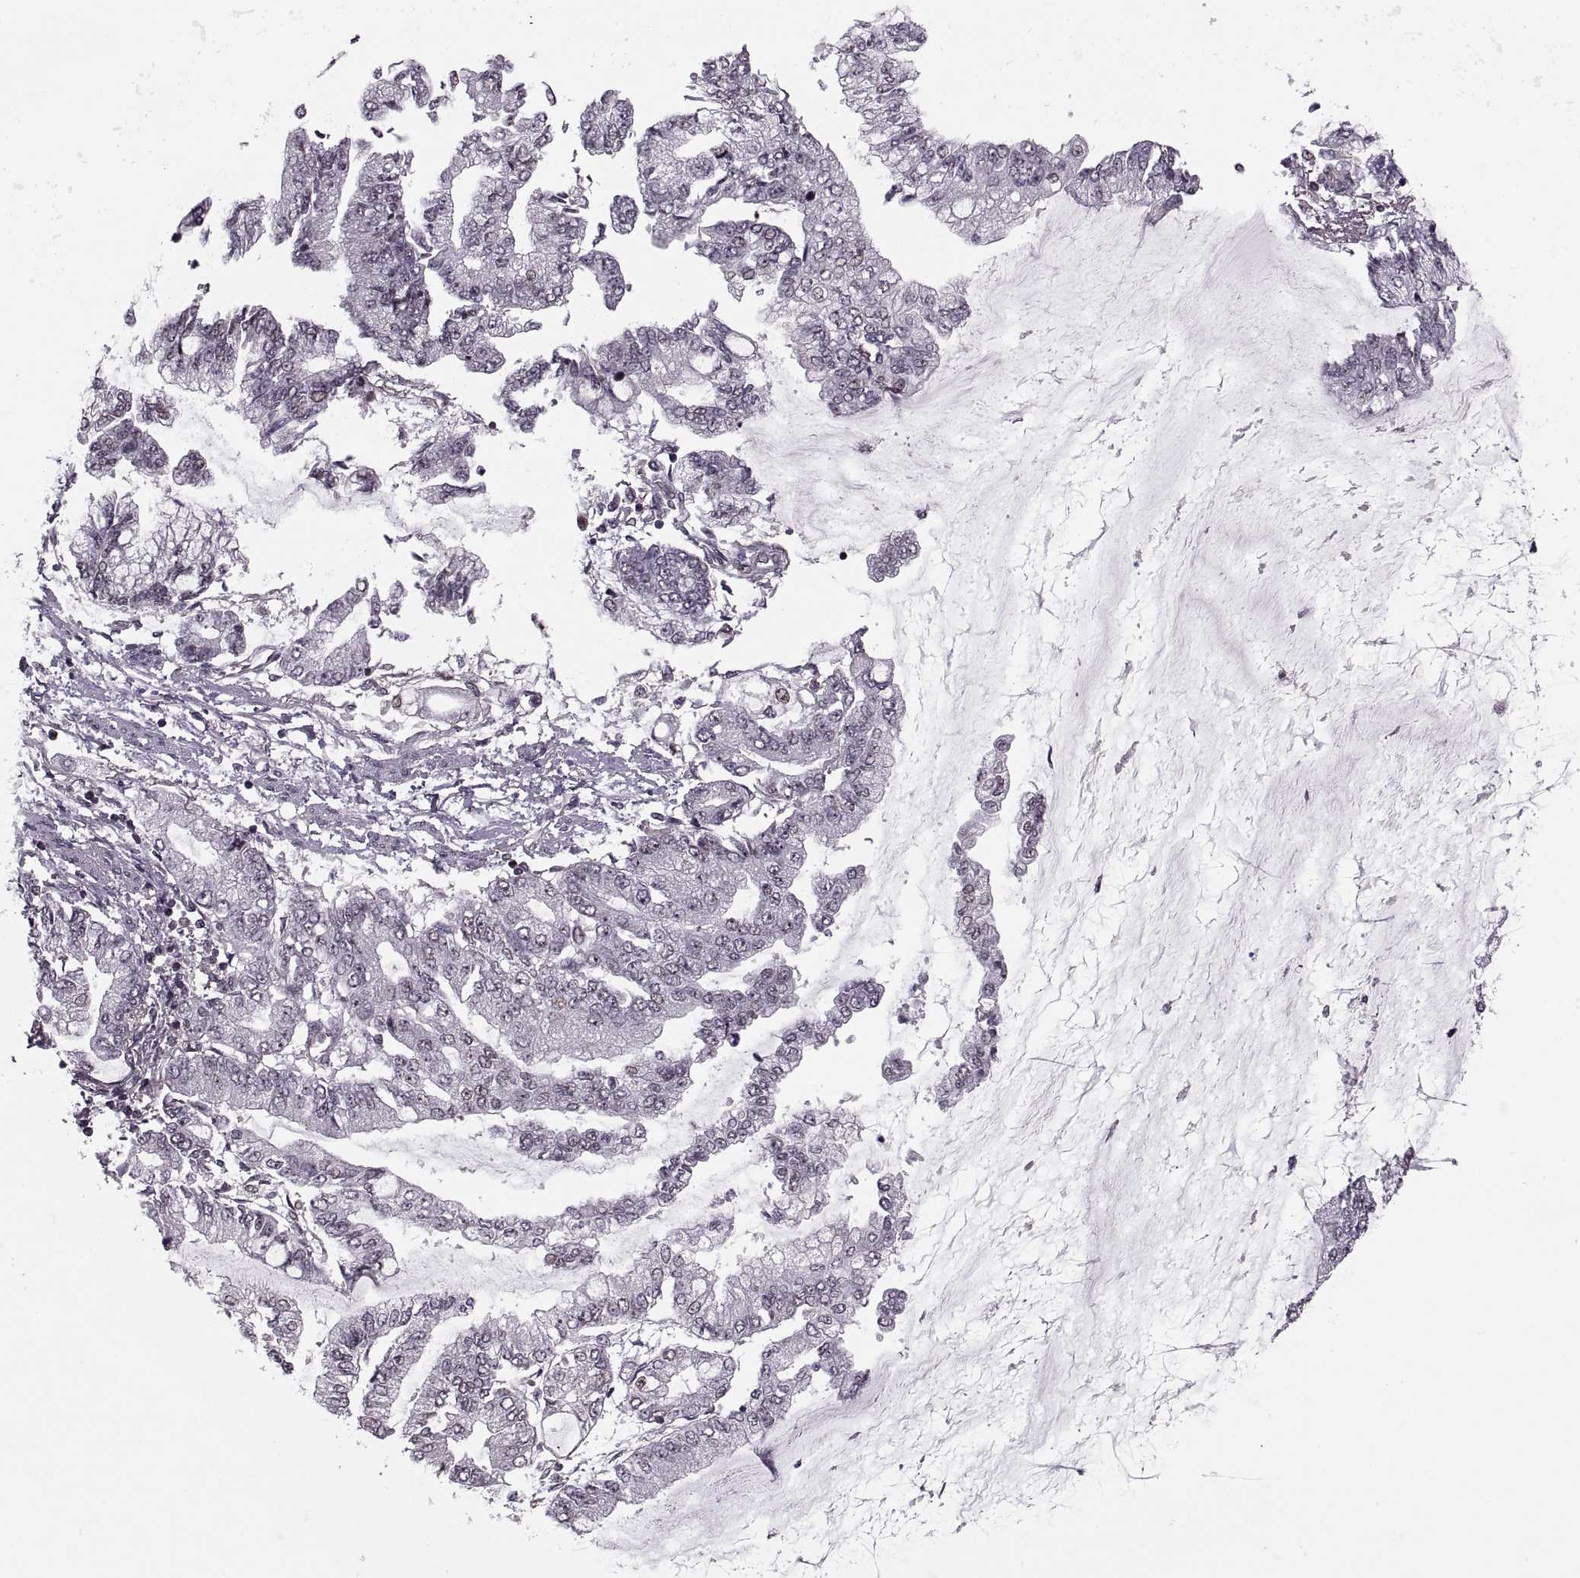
{"staining": {"intensity": "negative", "quantity": "none", "location": "none"}, "tissue": "stomach cancer", "cell_type": "Tumor cells", "image_type": "cancer", "snomed": [{"axis": "morphology", "description": "Adenocarcinoma, NOS"}, {"axis": "topography", "description": "Stomach, upper"}], "caption": "This is an immunohistochemistry (IHC) photomicrograph of human stomach adenocarcinoma. There is no positivity in tumor cells.", "gene": "LUZP2", "patient": {"sex": "female", "age": 74}}